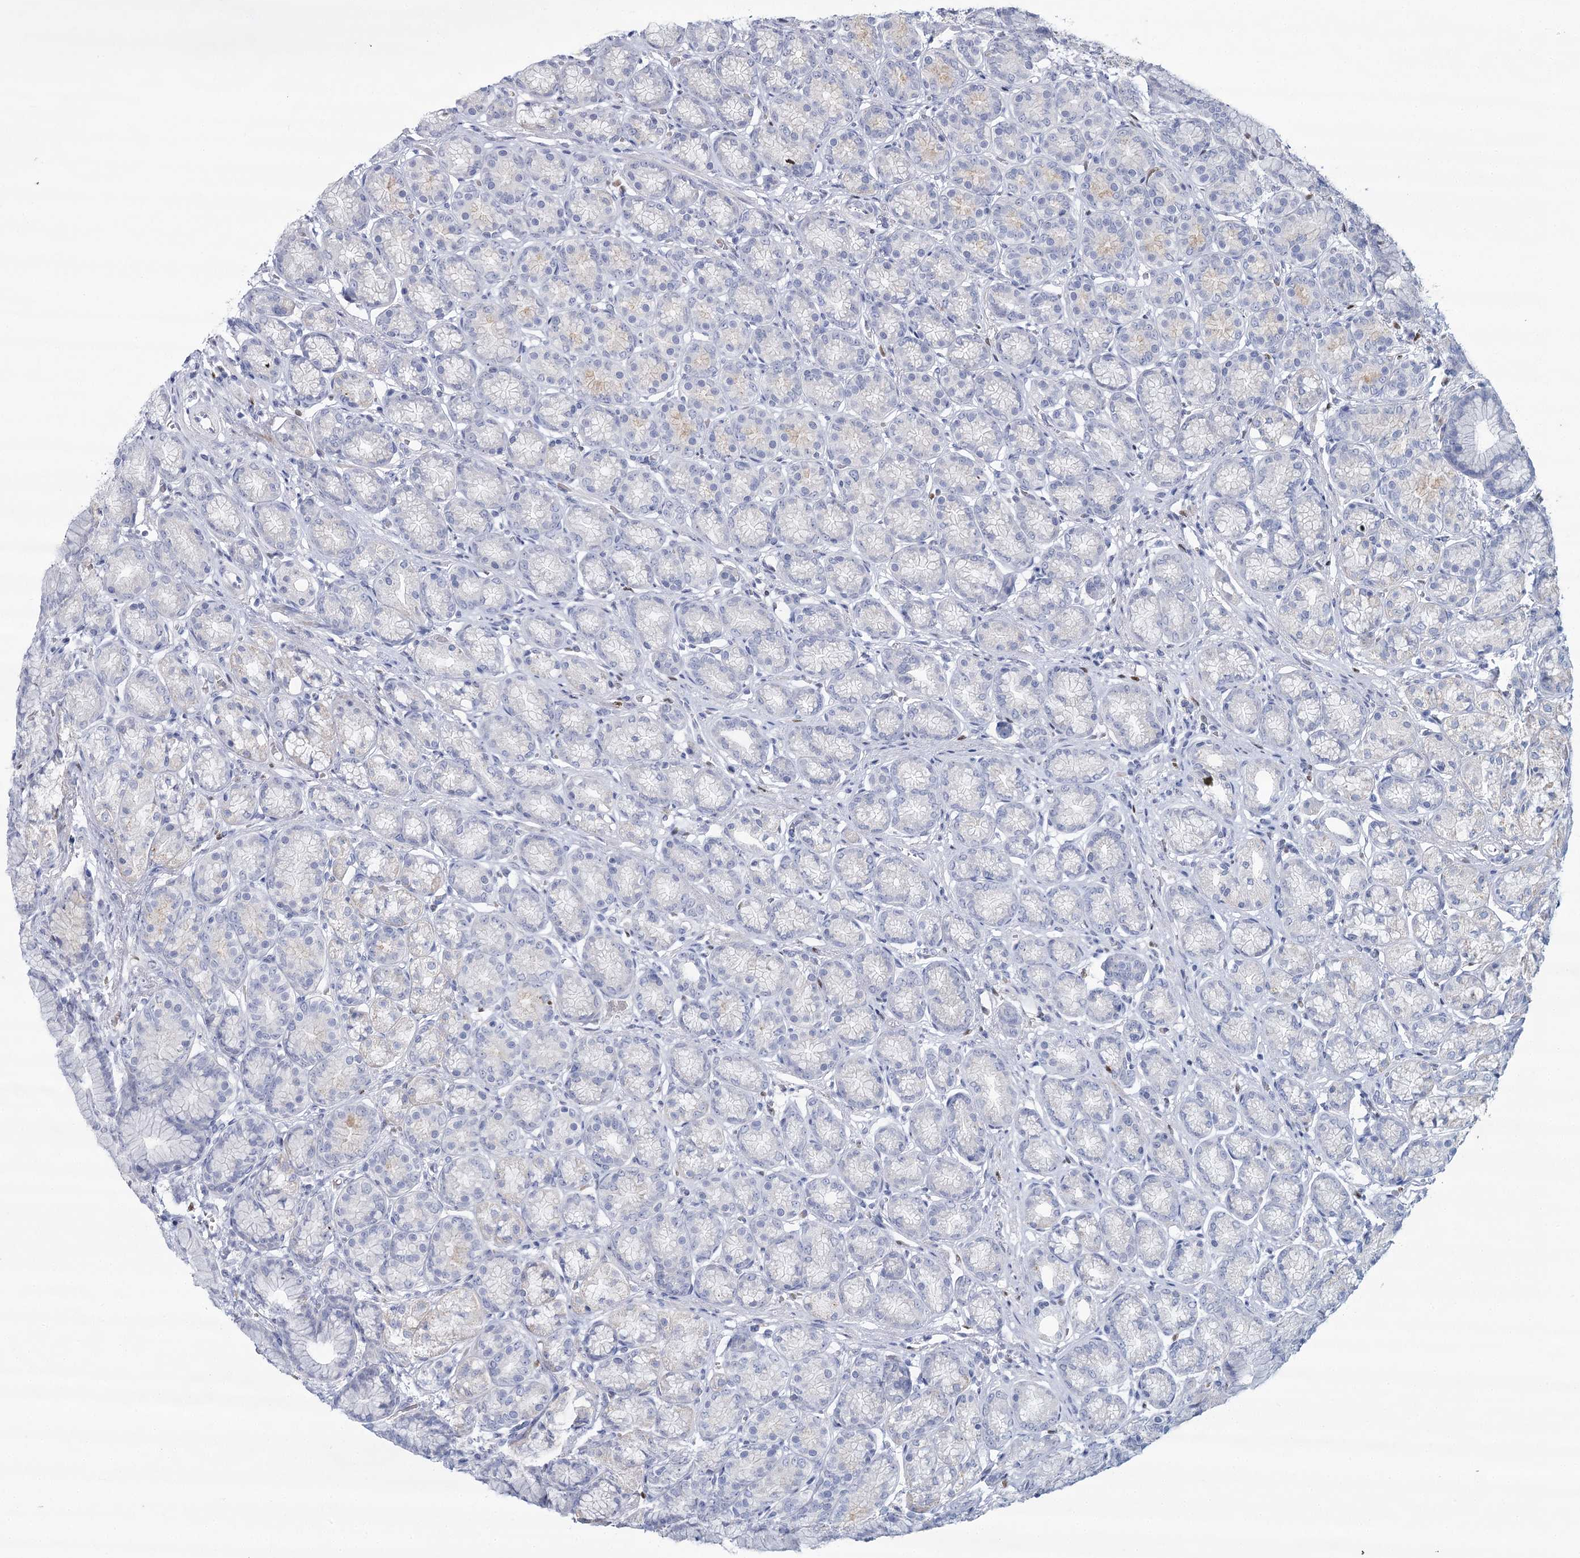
{"staining": {"intensity": "negative", "quantity": "none", "location": "none"}, "tissue": "stomach", "cell_type": "Glandular cells", "image_type": "normal", "snomed": [{"axis": "morphology", "description": "Normal tissue, NOS"}, {"axis": "morphology", "description": "Adenocarcinoma, NOS"}, {"axis": "morphology", "description": "Adenocarcinoma, High grade"}, {"axis": "topography", "description": "Stomach, upper"}, {"axis": "topography", "description": "Stomach"}], "caption": "Glandular cells show no significant protein positivity in benign stomach.", "gene": "IGSF3", "patient": {"sex": "female", "age": 65}}